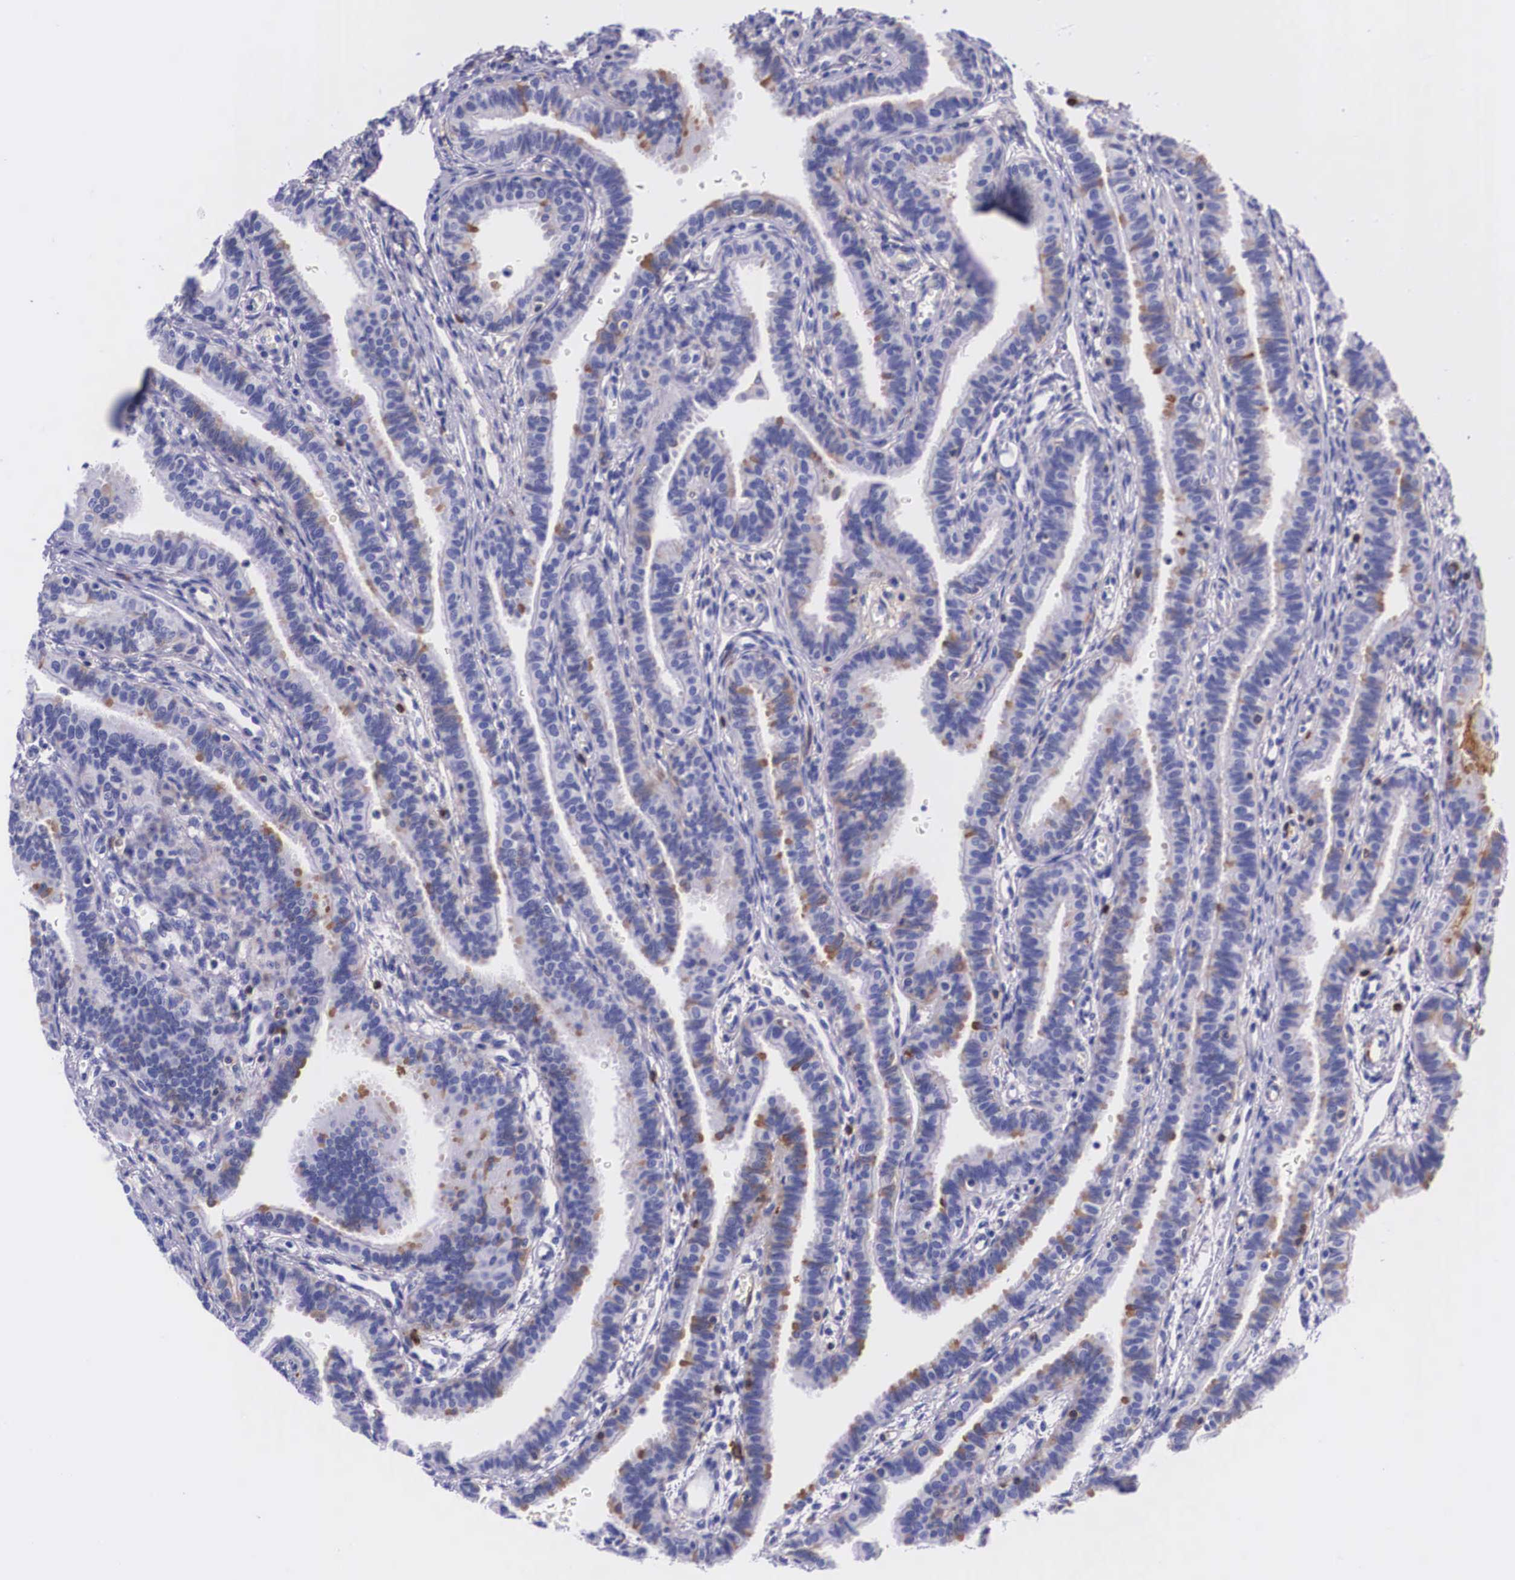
{"staining": {"intensity": "negative", "quantity": "none", "location": "none"}, "tissue": "fallopian tube", "cell_type": "Glandular cells", "image_type": "normal", "snomed": [{"axis": "morphology", "description": "Normal tissue, NOS"}, {"axis": "topography", "description": "Fallopian tube"}], "caption": "DAB immunohistochemical staining of benign fallopian tube demonstrates no significant staining in glandular cells.", "gene": "PLG", "patient": {"sex": "female", "age": 32}}